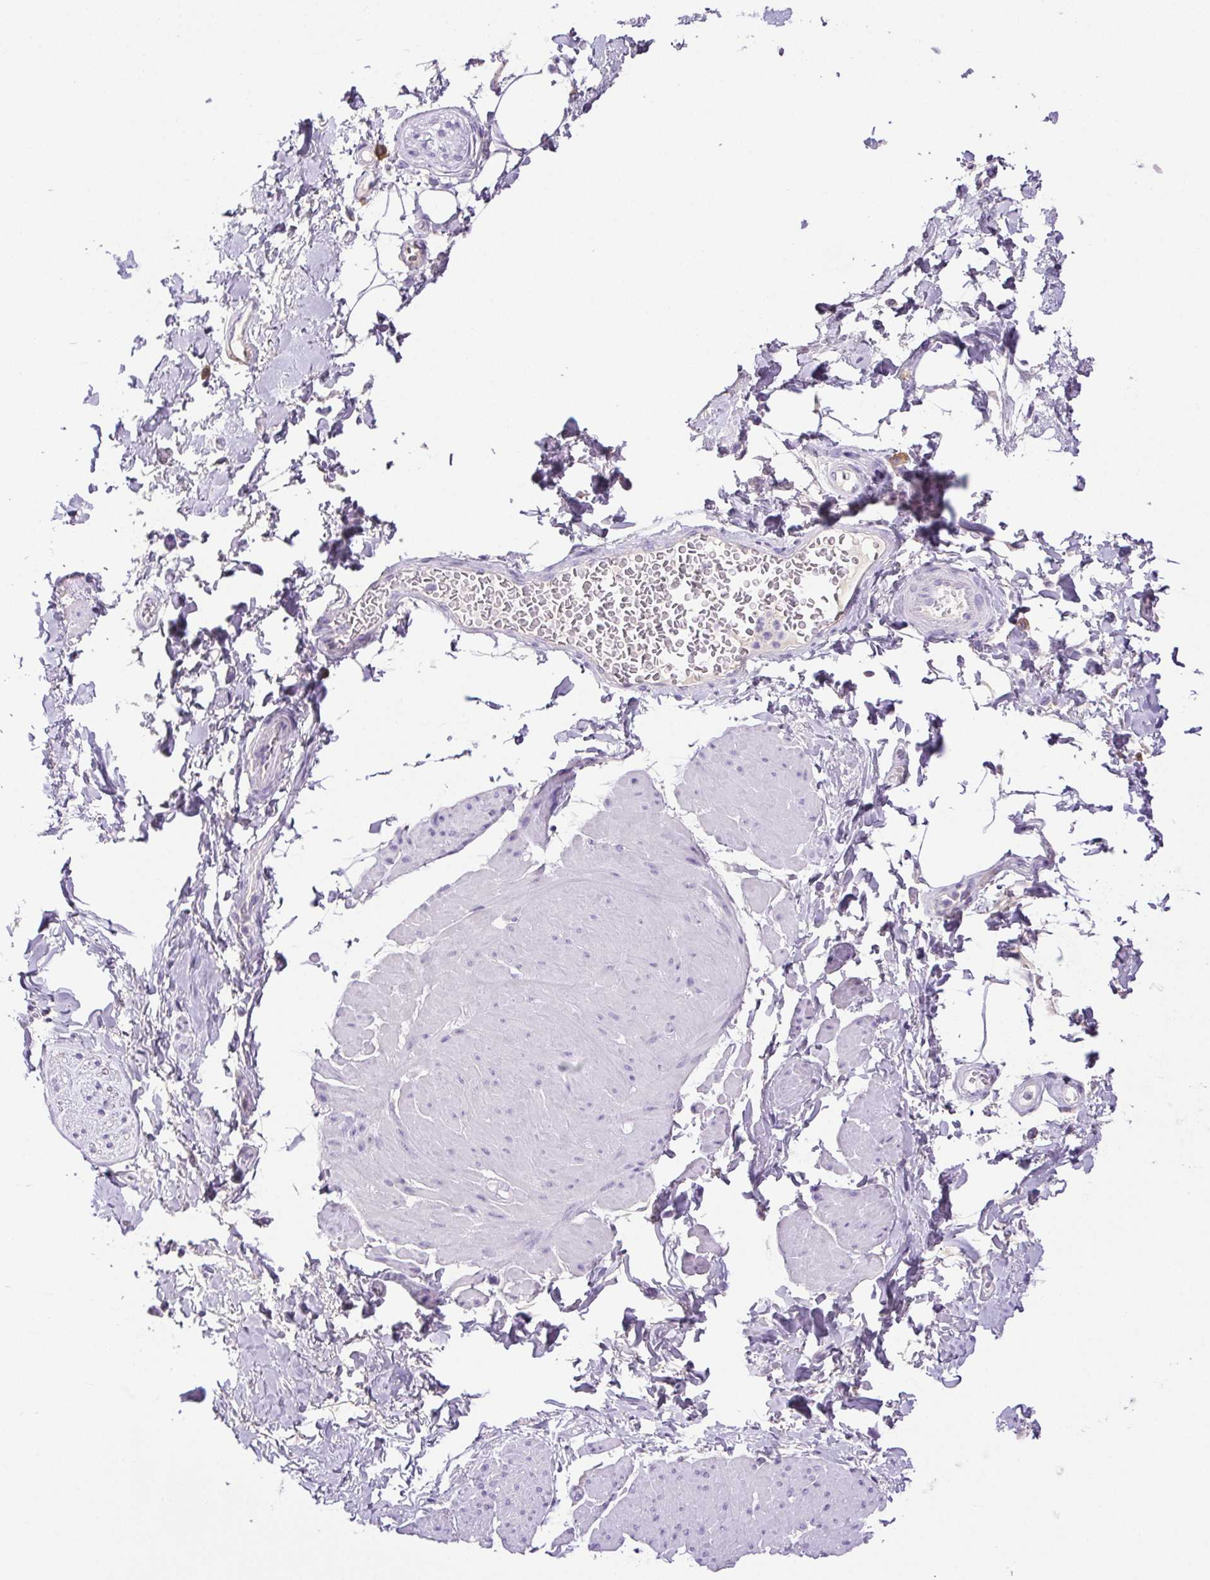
{"staining": {"intensity": "negative", "quantity": "none", "location": "none"}, "tissue": "adipose tissue", "cell_type": "Adipocytes", "image_type": "normal", "snomed": [{"axis": "morphology", "description": "Normal tissue, NOS"}, {"axis": "topography", "description": "Urinary bladder"}, {"axis": "topography", "description": "Peripheral nerve tissue"}], "caption": "High power microscopy micrograph of an IHC micrograph of unremarkable adipose tissue, revealing no significant expression in adipocytes.", "gene": "PAPPA2", "patient": {"sex": "female", "age": 60}}